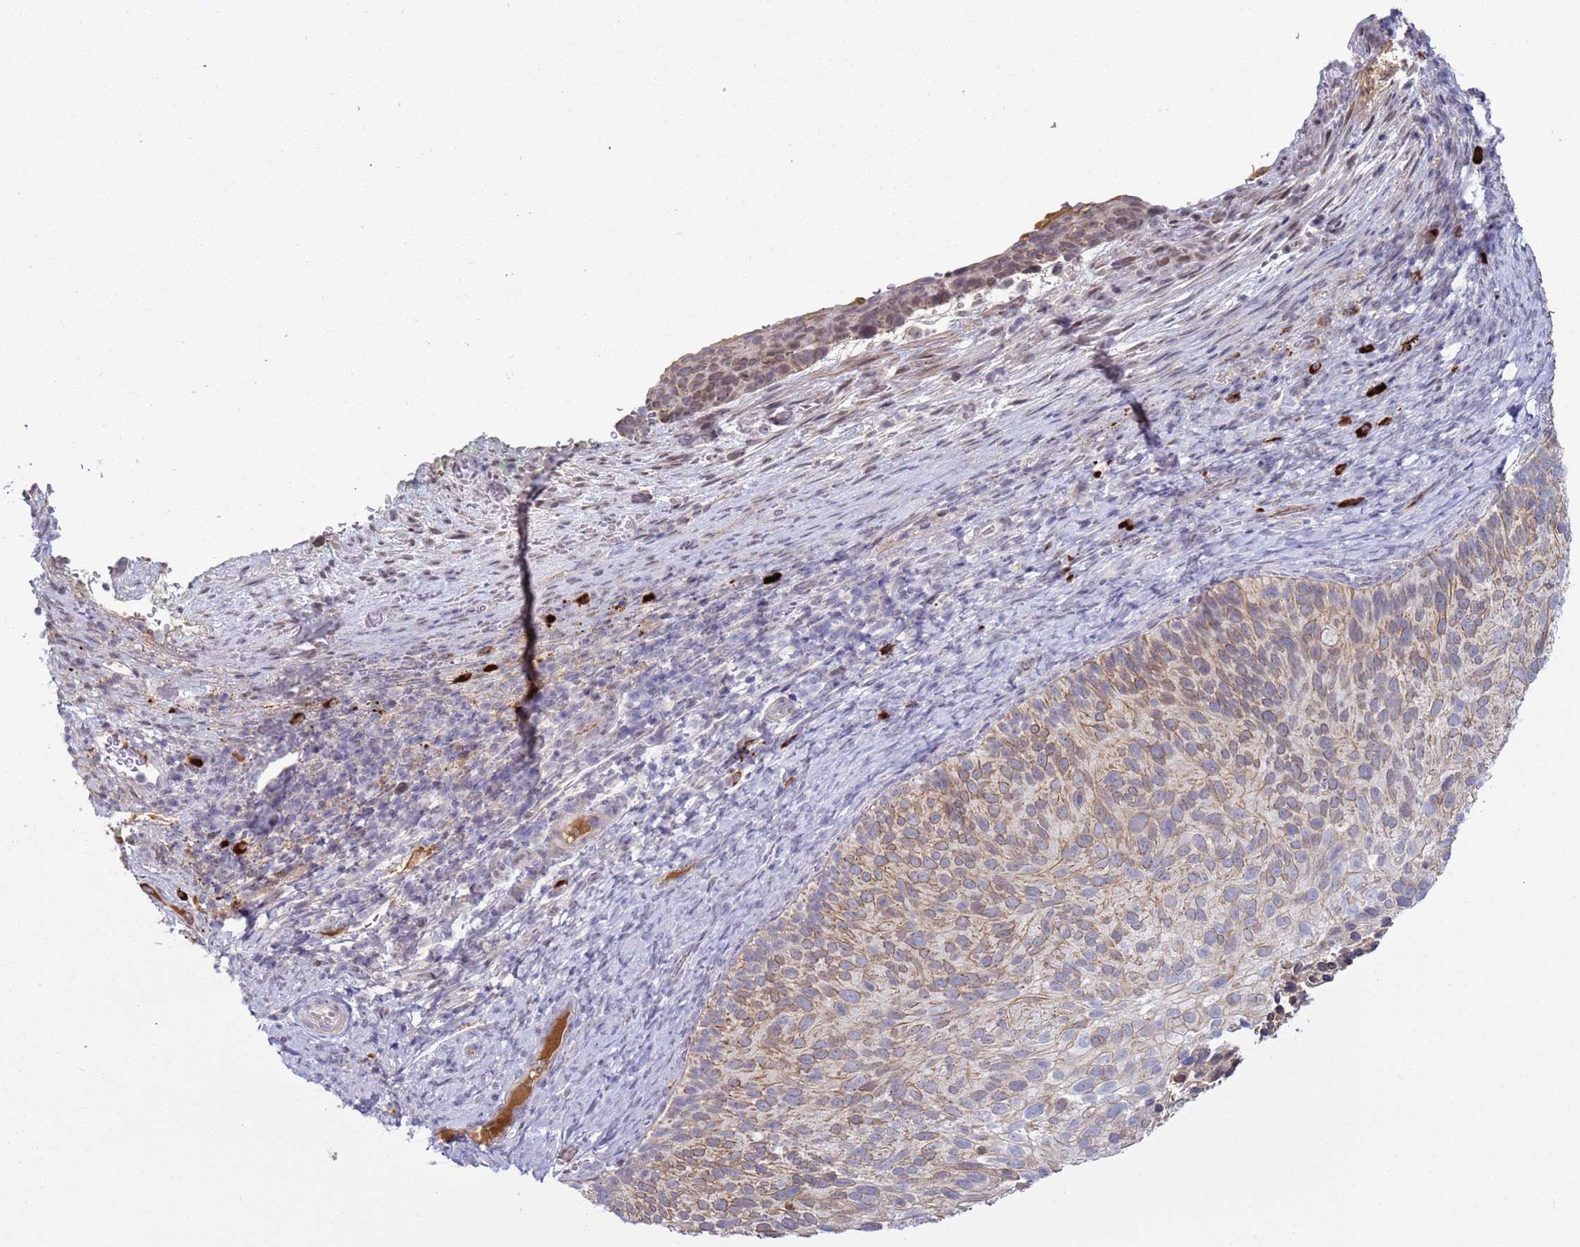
{"staining": {"intensity": "moderate", "quantity": "25%-75%", "location": "cytoplasmic/membranous"}, "tissue": "cervical cancer", "cell_type": "Tumor cells", "image_type": "cancer", "snomed": [{"axis": "morphology", "description": "Squamous cell carcinoma, NOS"}, {"axis": "topography", "description": "Cervix"}], "caption": "Protein staining demonstrates moderate cytoplasmic/membranous staining in about 25%-75% of tumor cells in cervical squamous cell carcinoma. (DAB (3,3'-diaminobenzidine) IHC with brightfield microscopy, high magnification).", "gene": "NPAP1", "patient": {"sex": "female", "age": 80}}